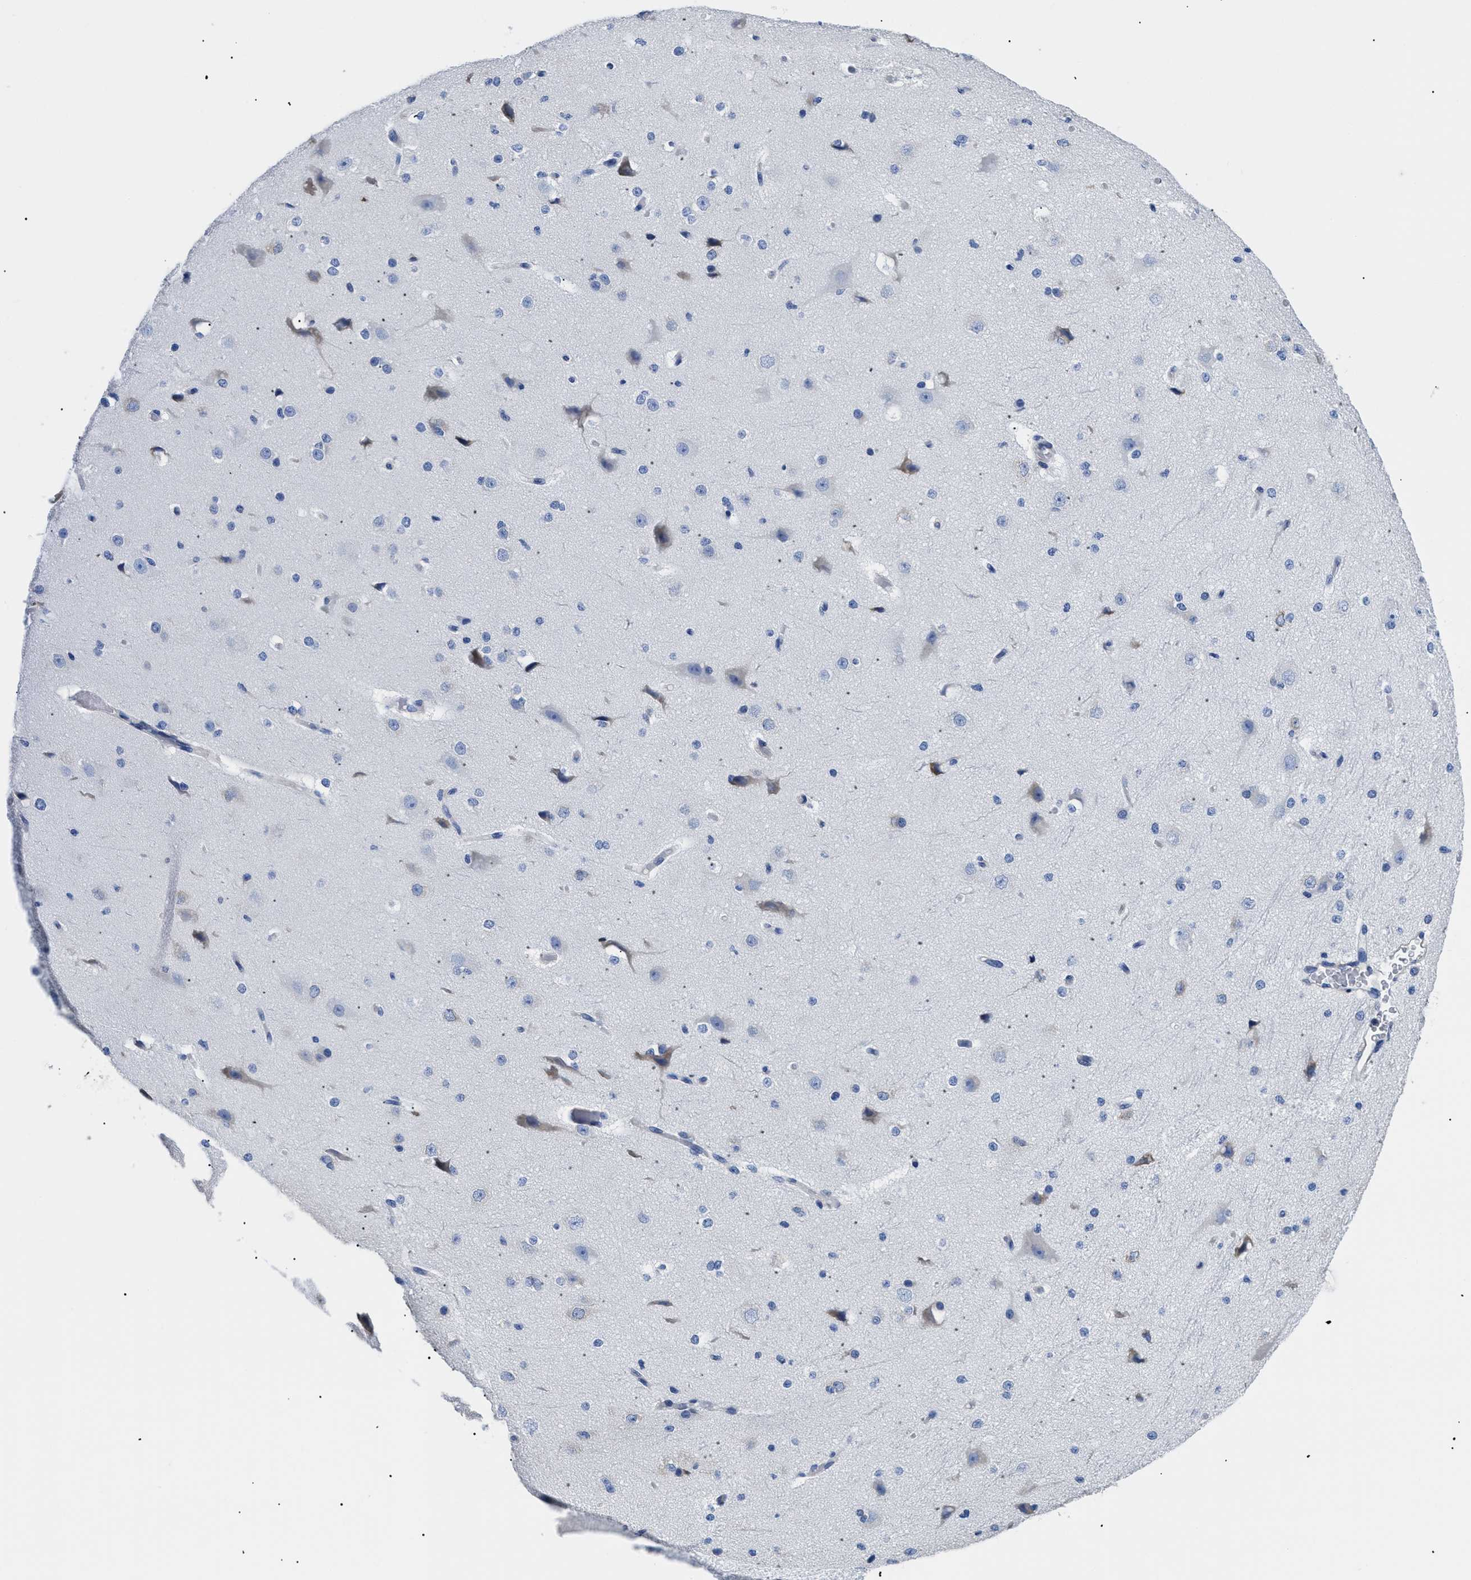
{"staining": {"intensity": "negative", "quantity": "none", "location": "none"}, "tissue": "cerebral cortex", "cell_type": "Endothelial cells", "image_type": "normal", "snomed": [{"axis": "morphology", "description": "Normal tissue, NOS"}, {"axis": "morphology", "description": "Developmental malformation"}, {"axis": "topography", "description": "Cerebral cortex"}], "caption": "An immunohistochemistry photomicrograph of benign cerebral cortex is shown. There is no staining in endothelial cells of cerebral cortex. (DAB (3,3'-diaminobenzidine) immunohistochemistry (IHC), high magnification).", "gene": "HLA", "patient": {"sex": "female", "age": 30}}